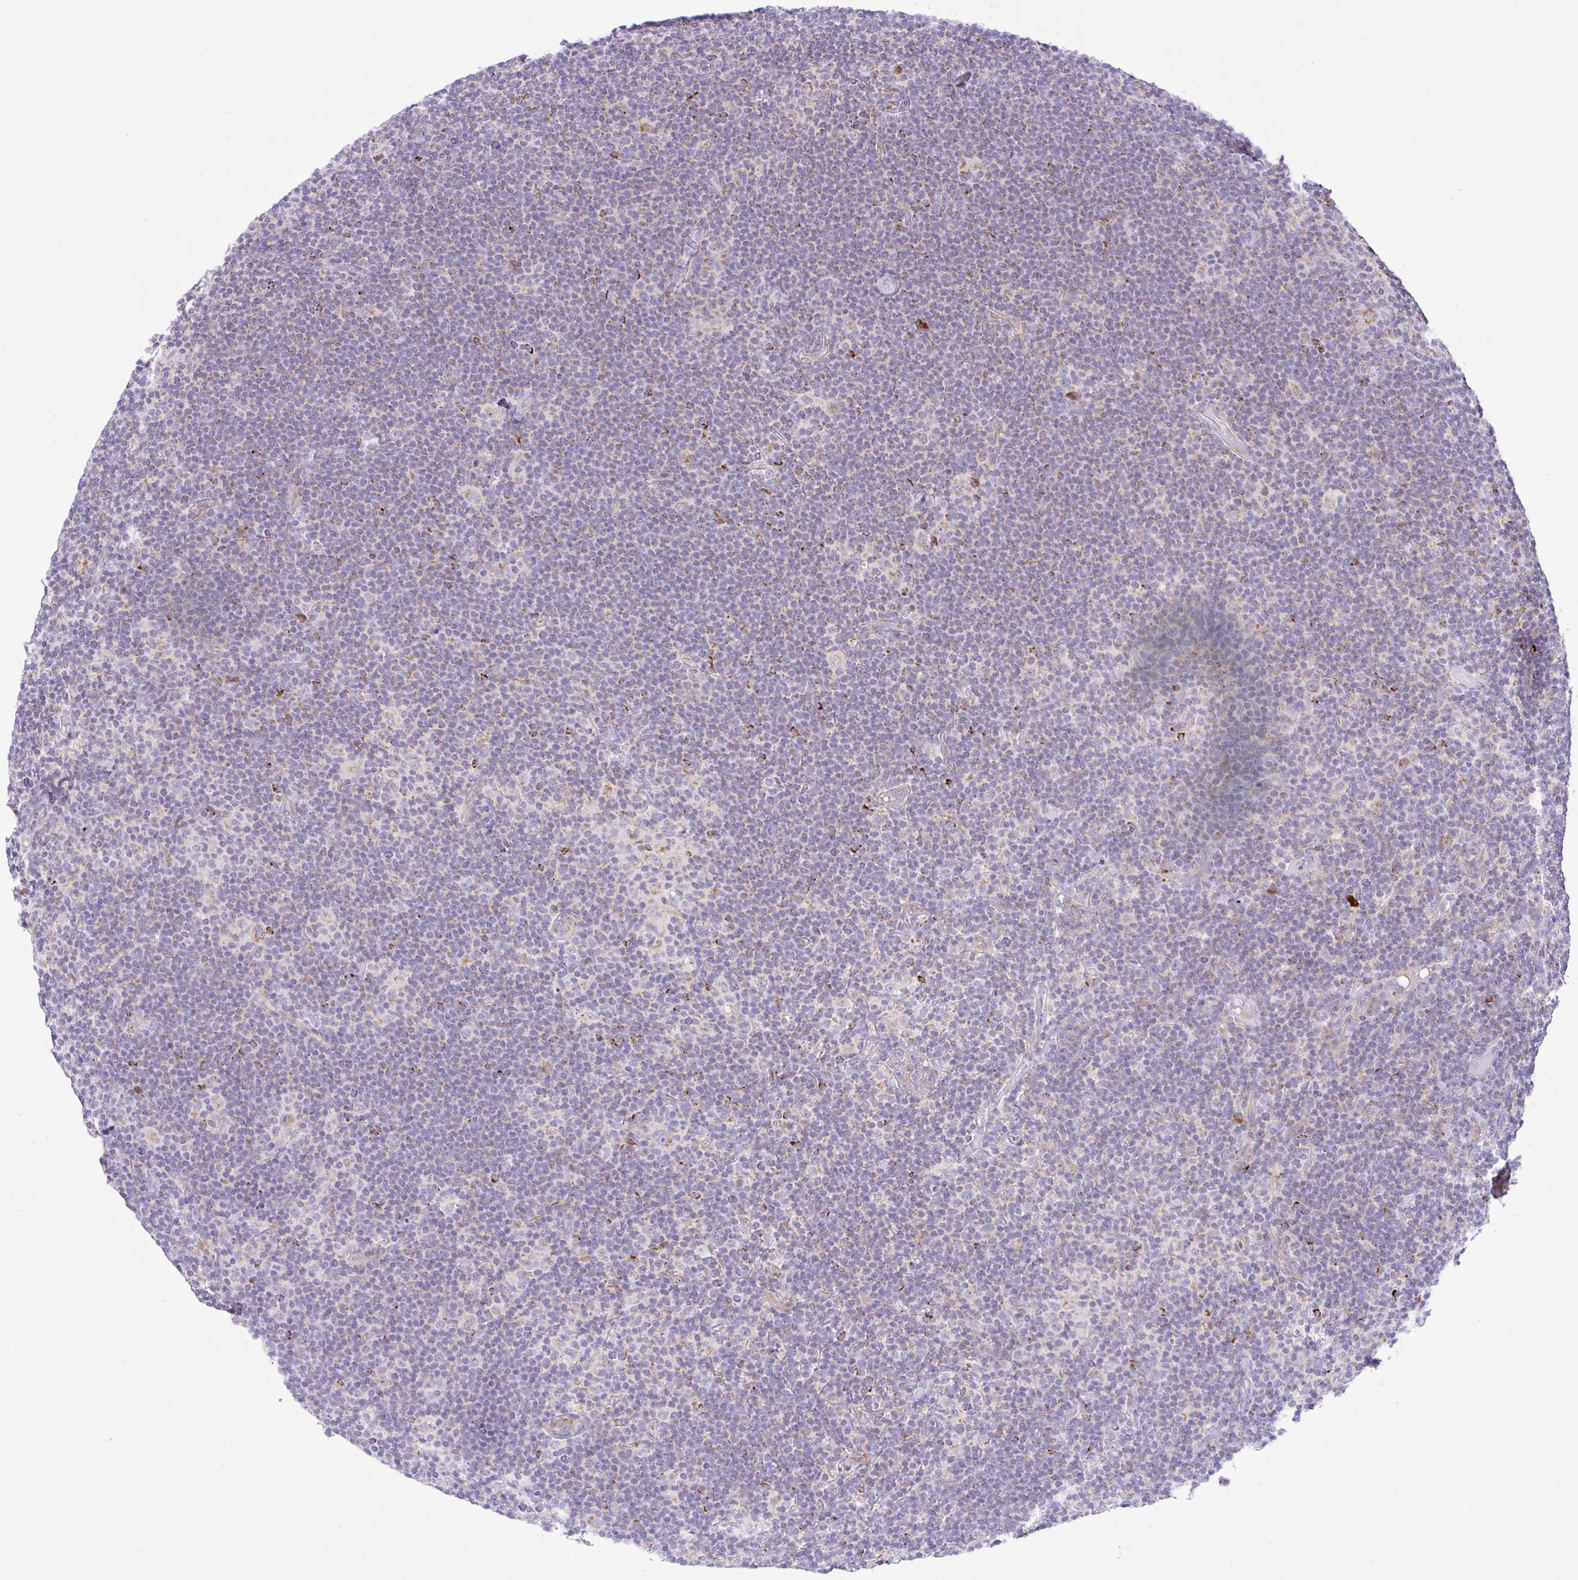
{"staining": {"intensity": "weak", "quantity": "<25%", "location": "cytoplasmic/membranous"}, "tissue": "lymphoma", "cell_type": "Tumor cells", "image_type": "cancer", "snomed": [{"axis": "morphology", "description": "Hodgkin's disease, NOS"}, {"axis": "topography", "description": "Lymph node"}], "caption": "Protein analysis of lymphoma demonstrates no significant staining in tumor cells. (IHC, brightfield microscopy, high magnification).", "gene": "CHDH", "patient": {"sex": "female", "age": 57}}